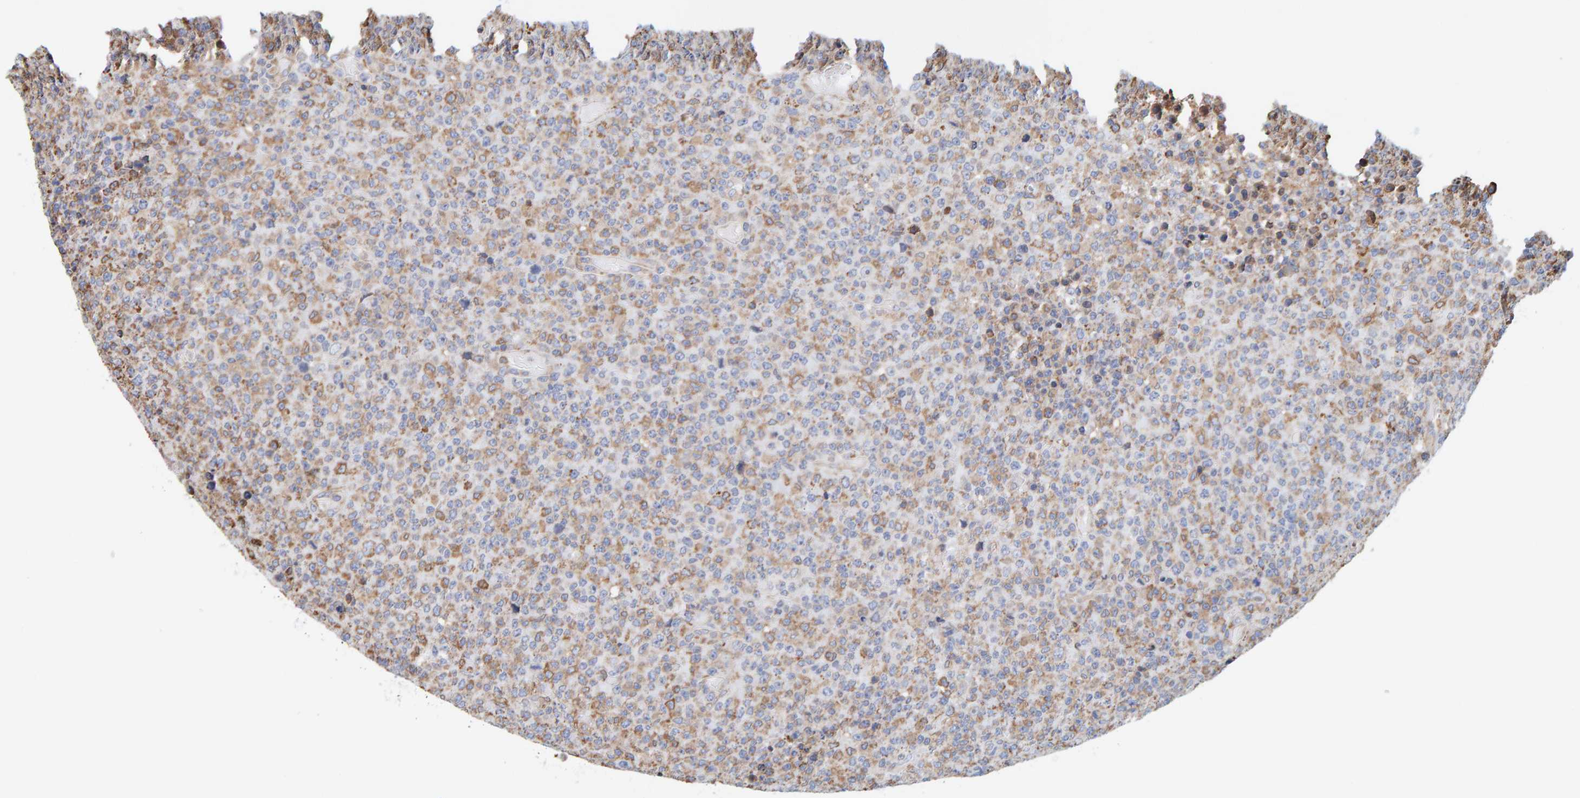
{"staining": {"intensity": "moderate", "quantity": "25%-75%", "location": "cytoplasmic/membranous"}, "tissue": "lymphoma", "cell_type": "Tumor cells", "image_type": "cancer", "snomed": [{"axis": "morphology", "description": "Malignant lymphoma, non-Hodgkin's type, High grade"}, {"axis": "topography", "description": "Lymph node"}], "caption": "Immunohistochemistry micrograph of human malignant lymphoma, non-Hodgkin's type (high-grade) stained for a protein (brown), which displays medium levels of moderate cytoplasmic/membranous positivity in about 25%-75% of tumor cells.", "gene": "SGPL1", "patient": {"sex": "male", "age": 13}}